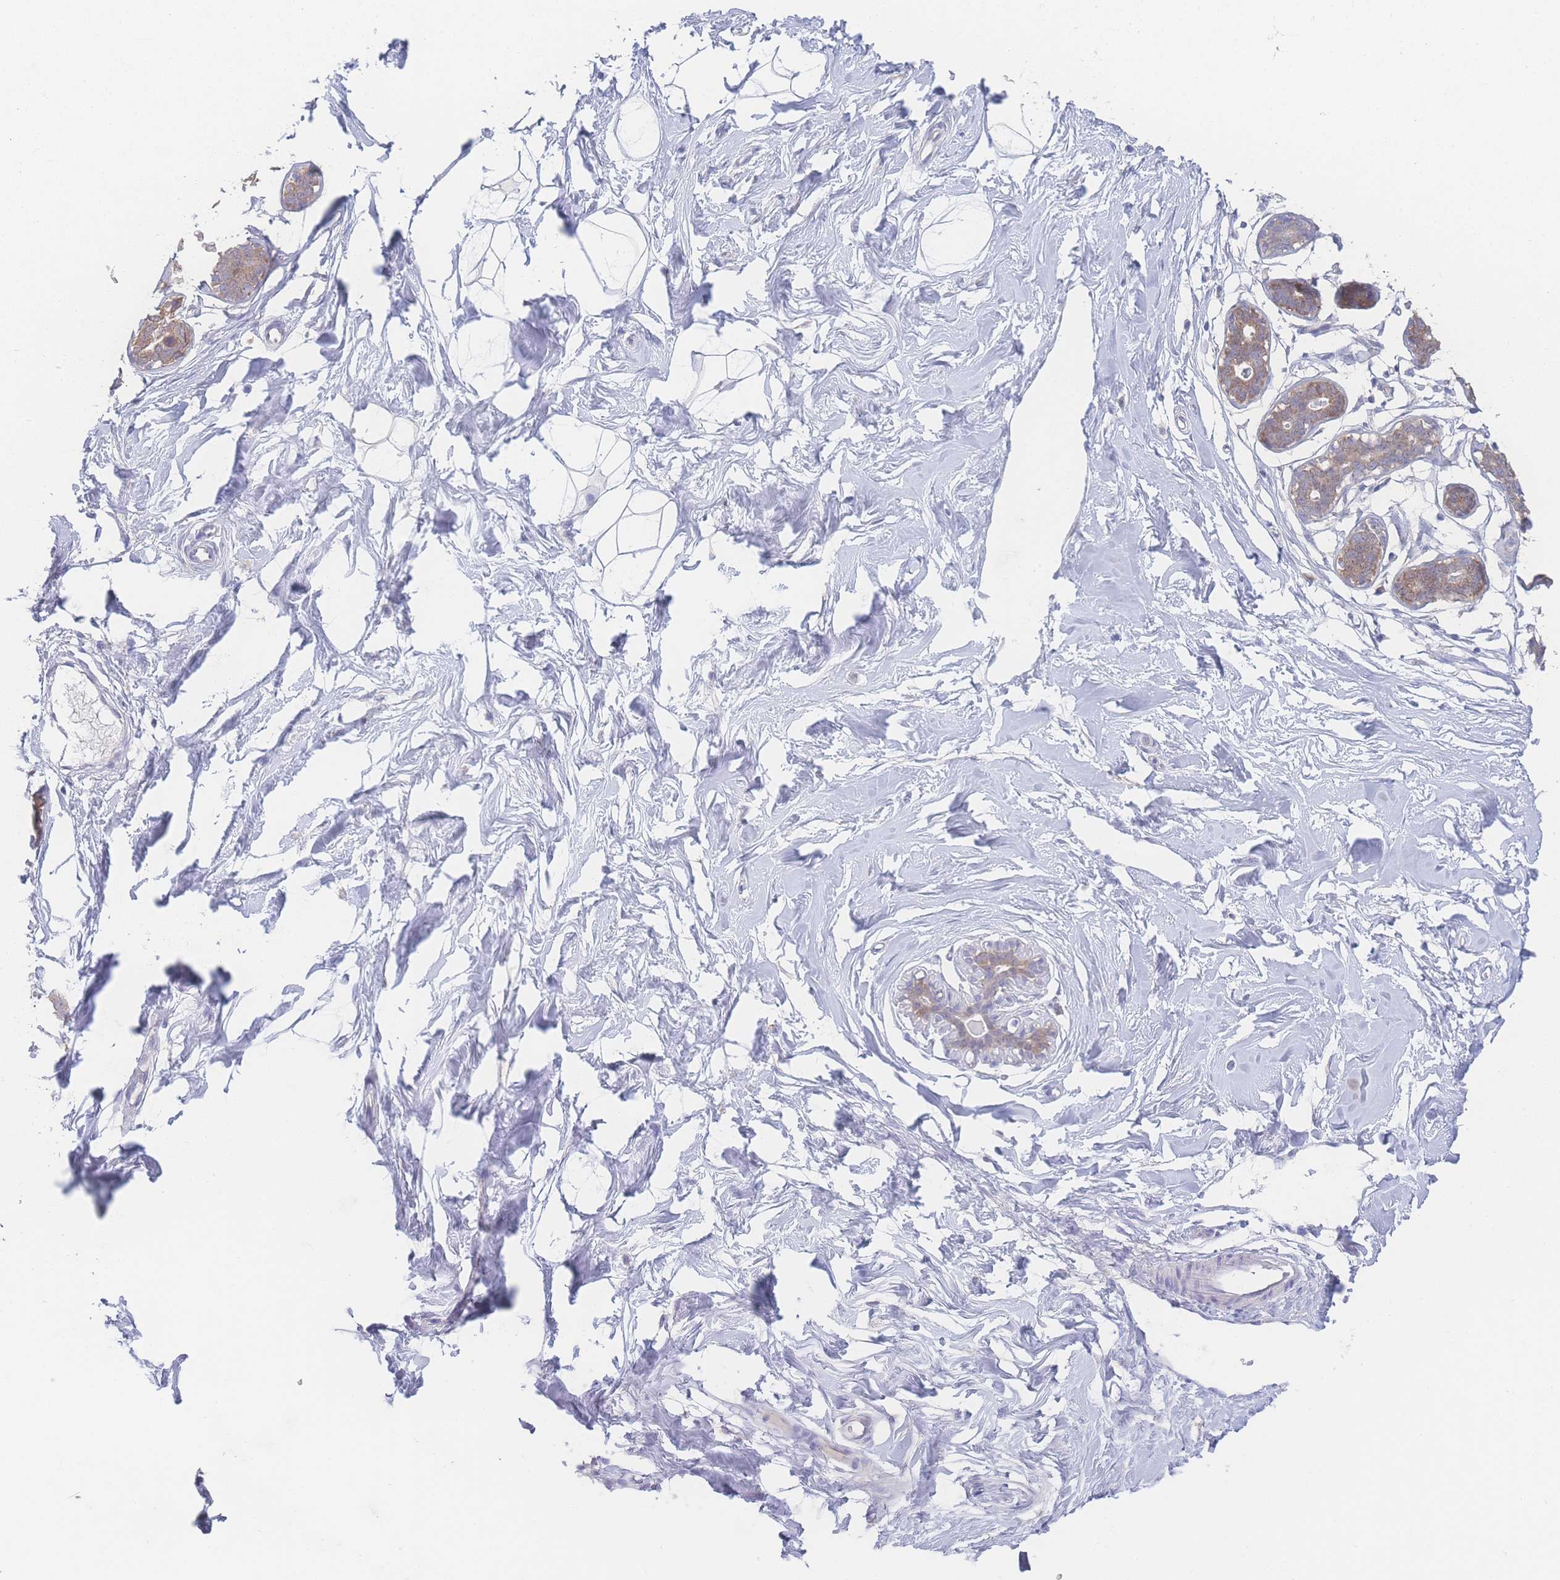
{"staining": {"intensity": "negative", "quantity": "none", "location": "none"}, "tissue": "breast", "cell_type": "Adipocytes", "image_type": "normal", "snomed": [{"axis": "morphology", "description": "Normal tissue, NOS"}, {"axis": "morphology", "description": "Adenoma, NOS"}, {"axis": "topography", "description": "Breast"}], "caption": "This is a photomicrograph of immunohistochemistry staining of normal breast, which shows no expression in adipocytes.", "gene": "GIPR", "patient": {"sex": "female", "age": 23}}